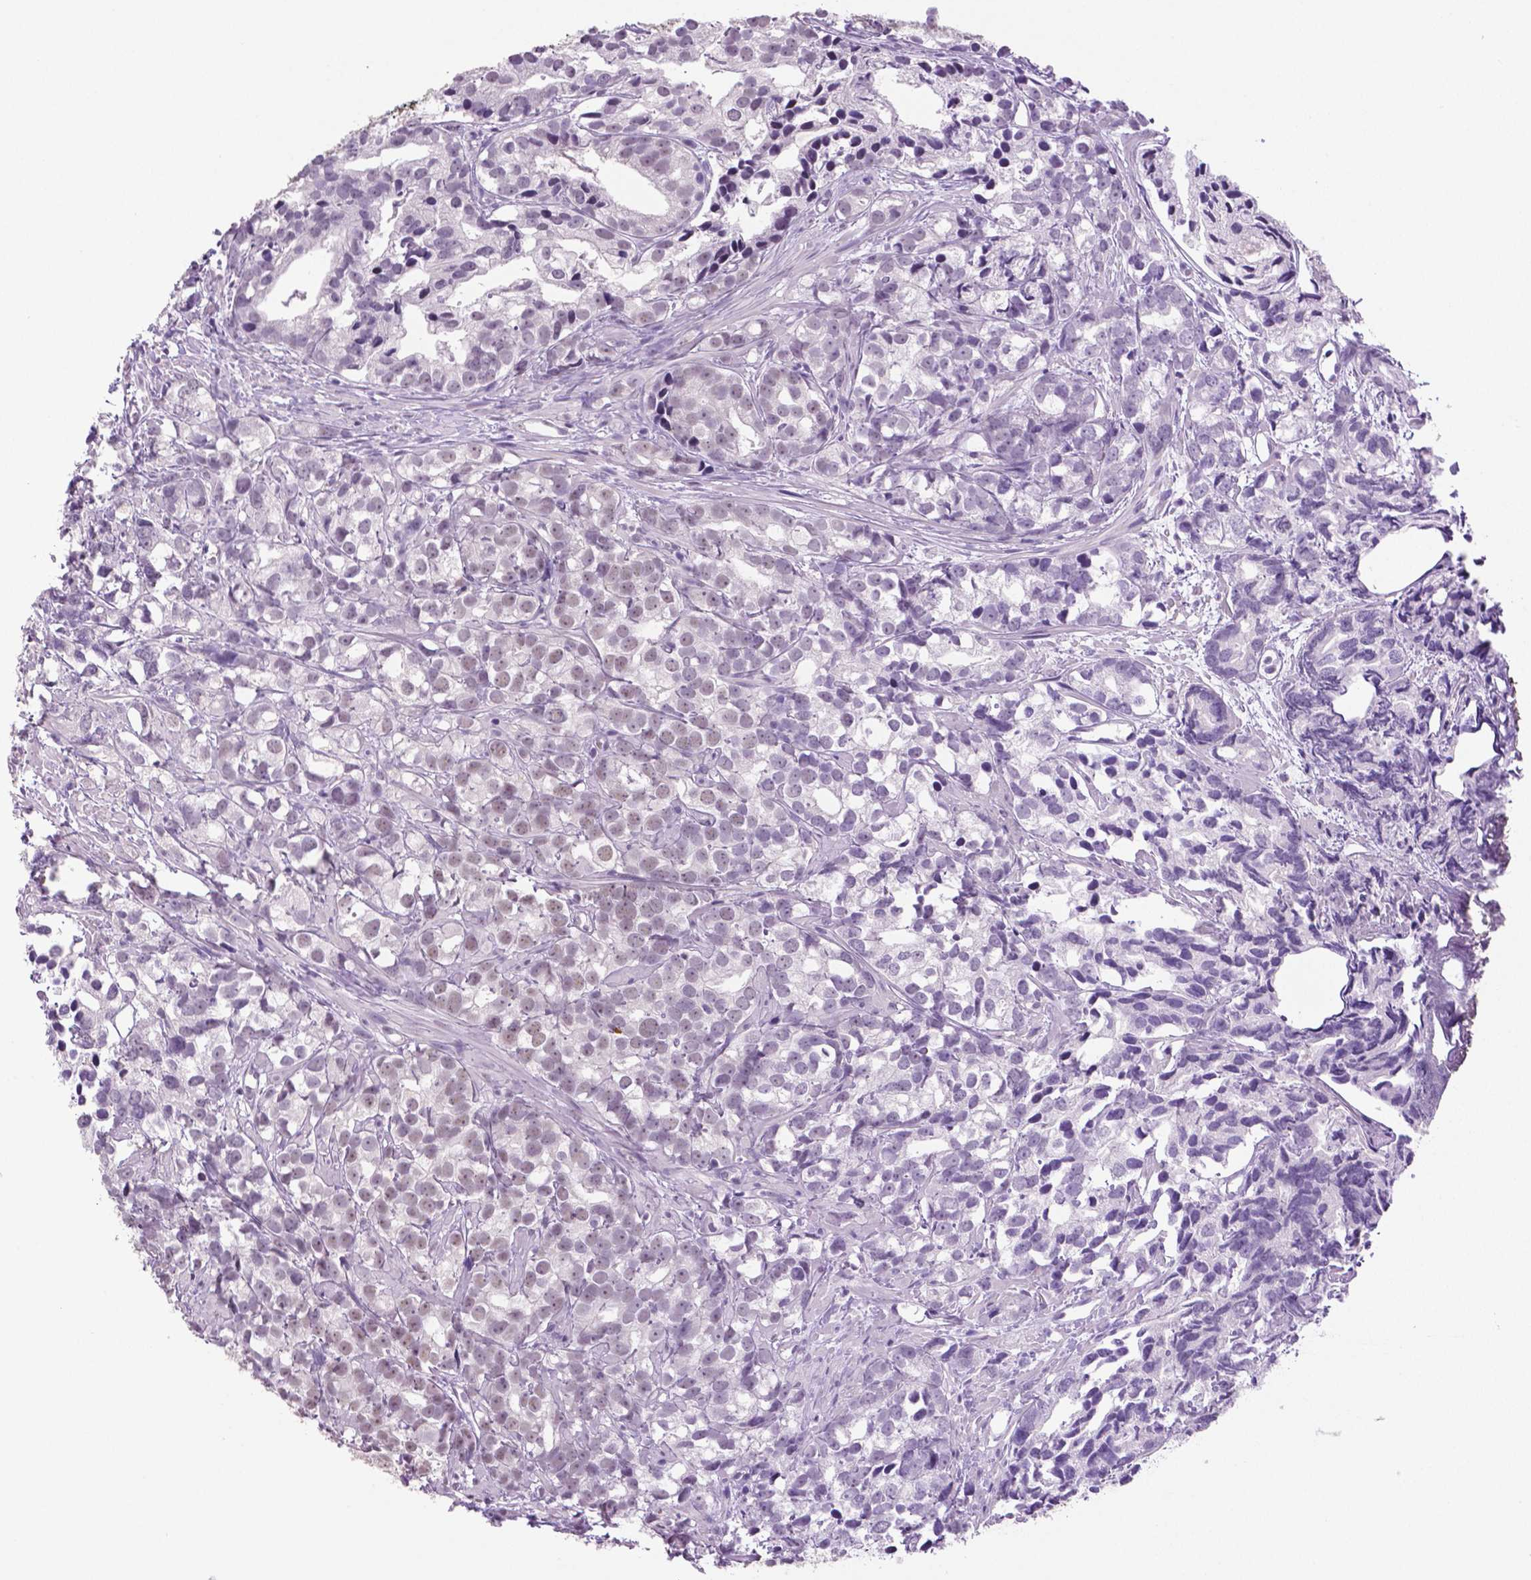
{"staining": {"intensity": "weak", "quantity": "<25%", "location": "nuclear"}, "tissue": "prostate cancer", "cell_type": "Tumor cells", "image_type": "cancer", "snomed": [{"axis": "morphology", "description": "Adenocarcinoma, High grade"}, {"axis": "topography", "description": "Prostate"}], "caption": "The image displays no staining of tumor cells in prostate adenocarcinoma (high-grade). The staining was performed using DAB (3,3'-diaminobenzidine) to visualize the protein expression in brown, while the nuclei were stained in blue with hematoxylin (Magnification: 20x).", "gene": "IGF2BP1", "patient": {"sex": "male", "age": 79}}